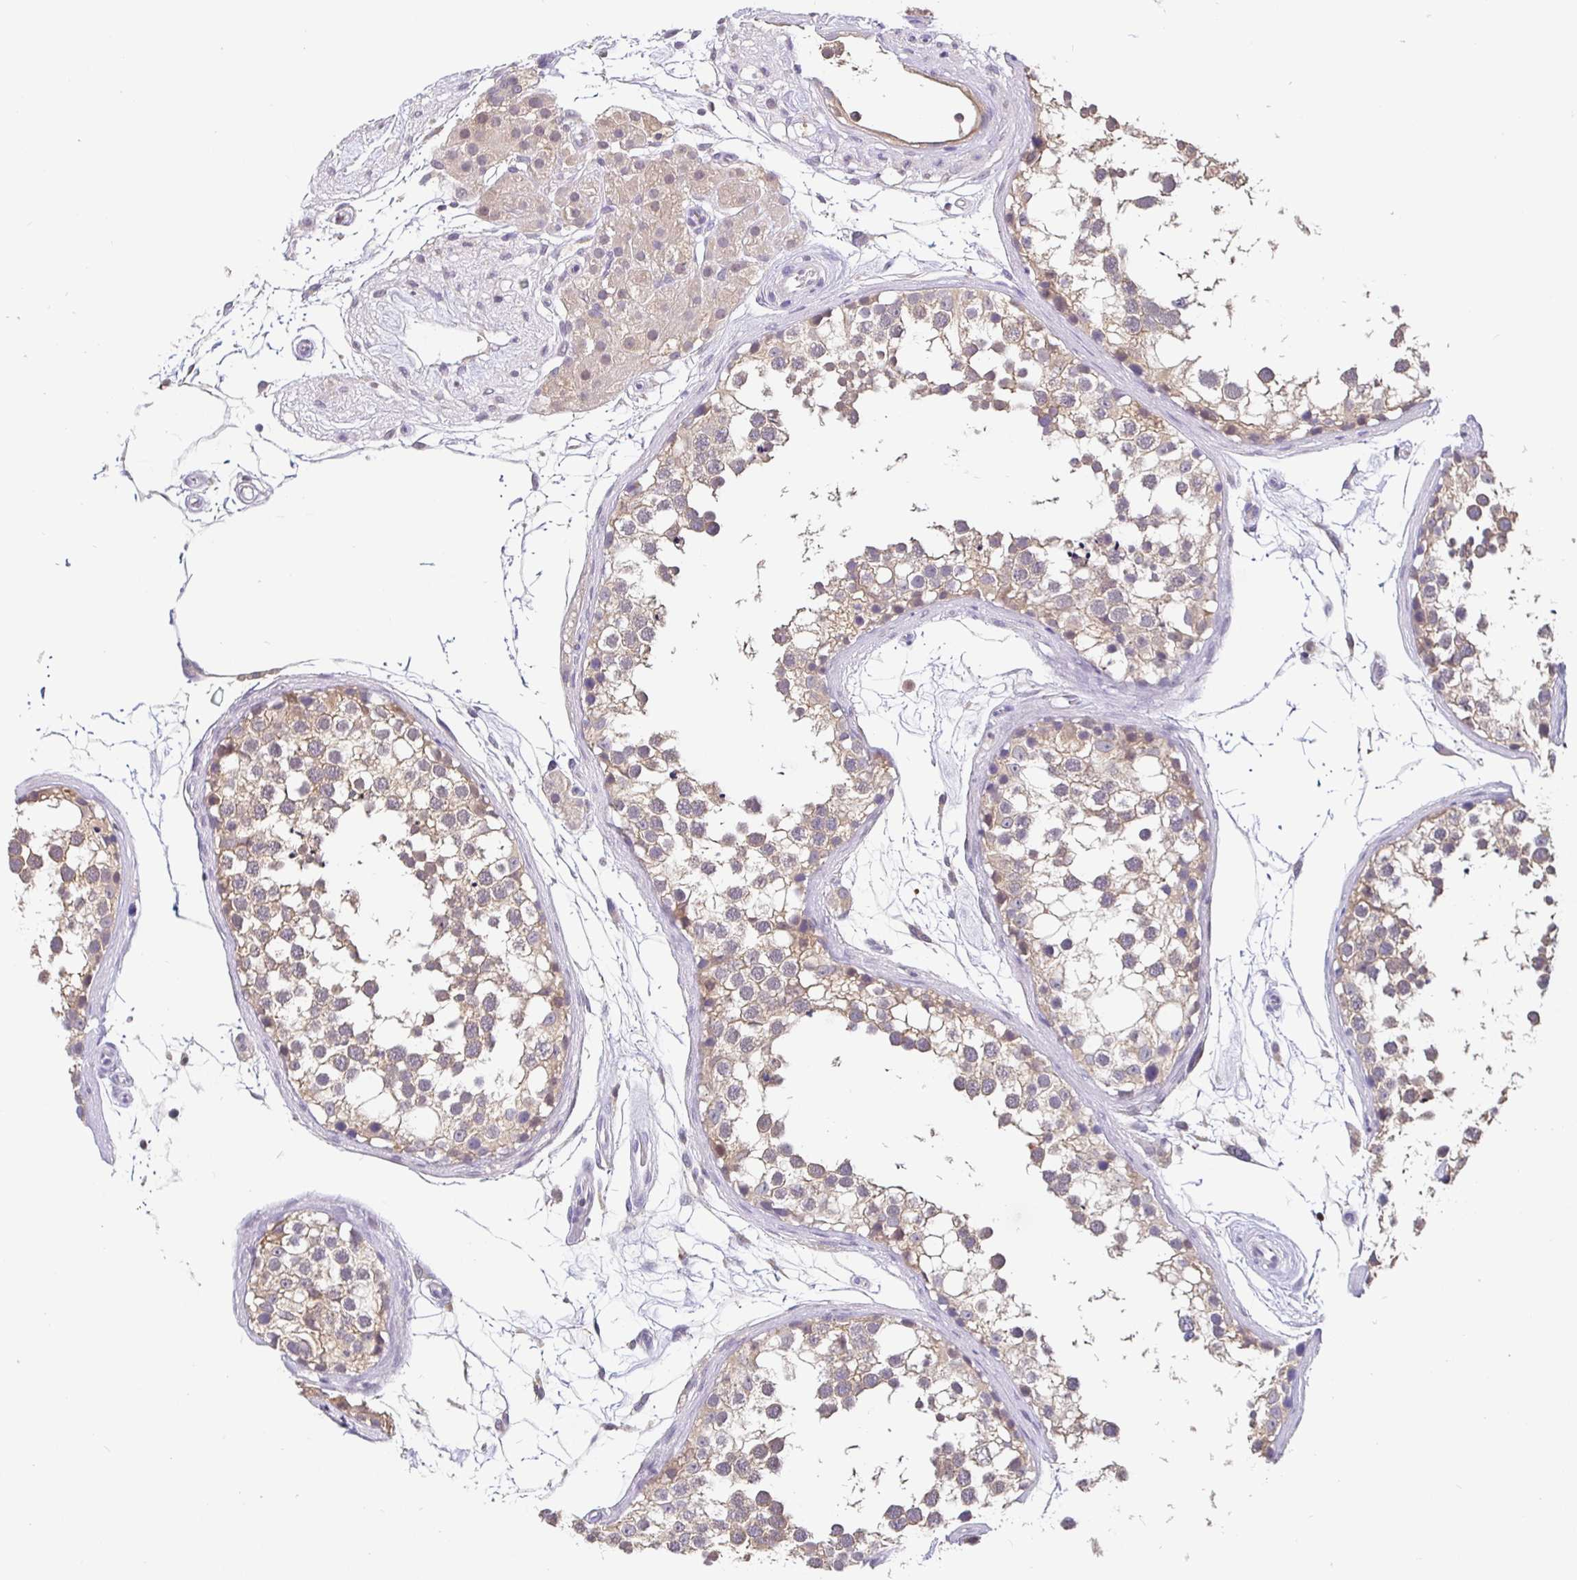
{"staining": {"intensity": "moderate", "quantity": ">75%", "location": "cytoplasmic/membranous"}, "tissue": "testis", "cell_type": "Cells in seminiferous ducts", "image_type": "normal", "snomed": [{"axis": "morphology", "description": "Normal tissue, NOS"}, {"axis": "morphology", "description": "Seminoma, NOS"}, {"axis": "topography", "description": "Testis"}], "caption": "Cells in seminiferous ducts display moderate cytoplasmic/membranous expression in approximately >75% of cells in benign testis.", "gene": "SATB1", "patient": {"sex": "male", "age": 65}}